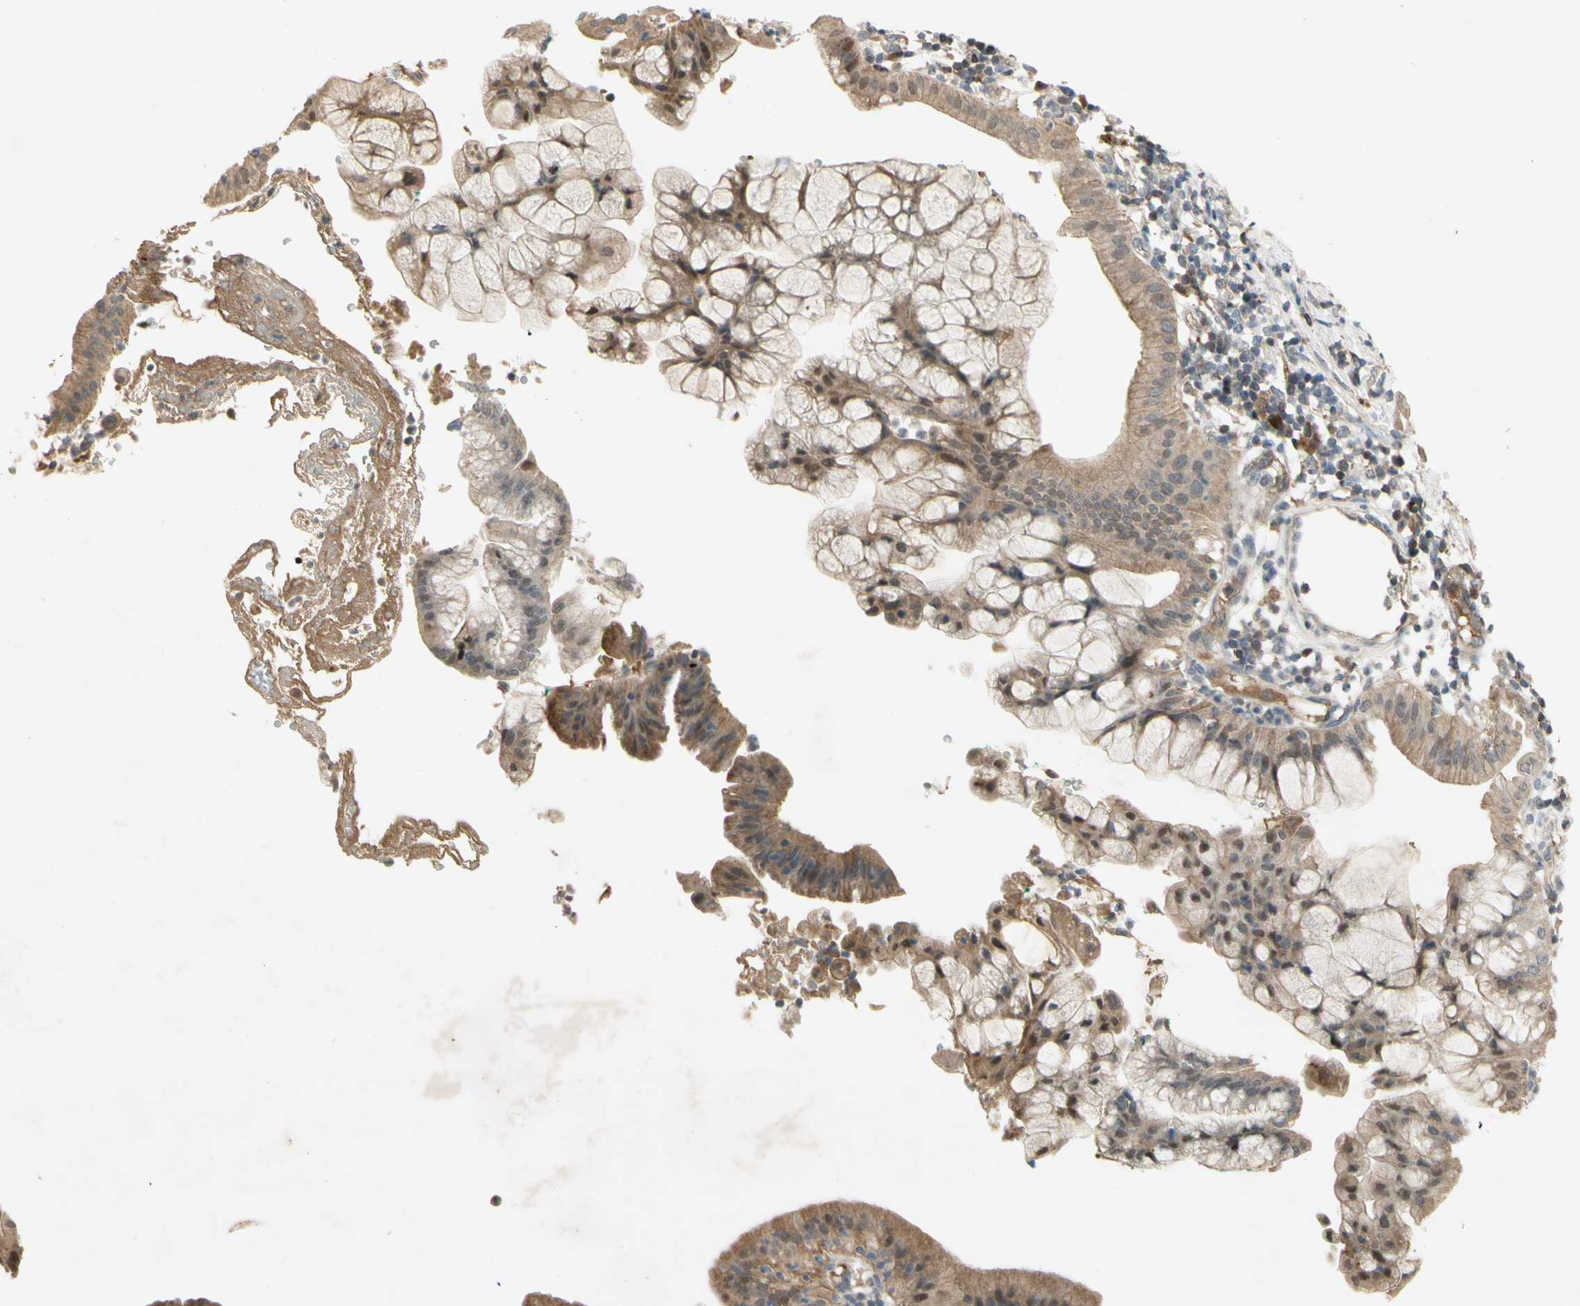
{"staining": {"intensity": "weak", "quantity": ">75%", "location": "cytoplasmic/membranous"}, "tissue": "pancreatic cancer", "cell_type": "Tumor cells", "image_type": "cancer", "snomed": [{"axis": "morphology", "description": "Adenocarcinoma, NOS"}, {"axis": "morphology", "description": "Adenocarcinoma, metastatic, NOS"}, {"axis": "topography", "description": "Lymph node"}, {"axis": "topography", "description": "Pancreas"}, {"axis": "topography", "description": "Duodenum"}], "caption": "Pancreatic cancer stained with immunohistochemistry (IHC) reveals weak cytoplasmic/membranous positivity in about >75% of tumor cells.", "gene": "NRG4", "patient": {"sex": "female", "age": 64}}